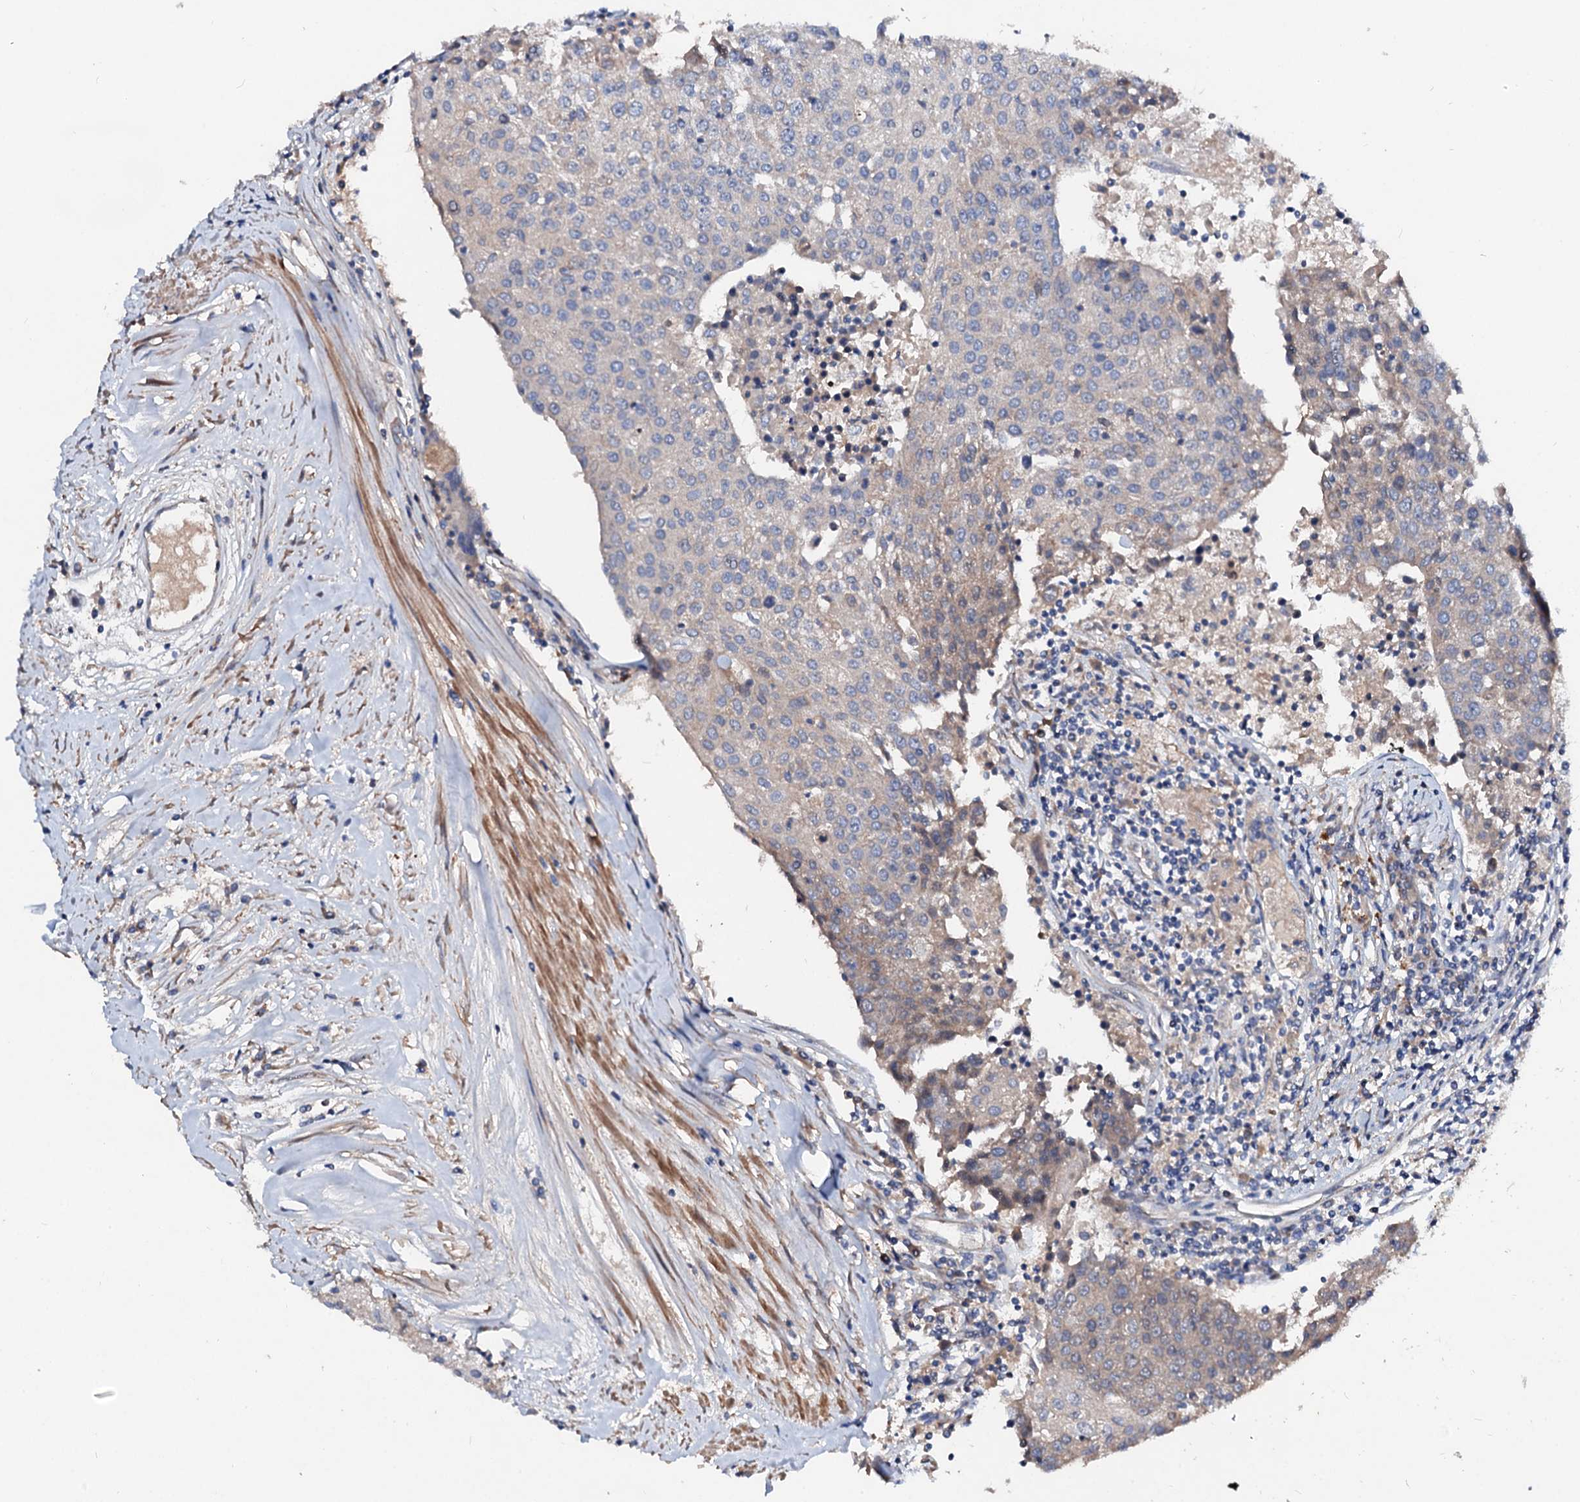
{"staining": {"intensity": "weak", "quantity": "<25%", "location": "cytoplasmic/membranous"}, "tissue": "urothelial cancer", "cell_type": "Tumor cells", "image_type": "cancer", "snomed": [{"axis": "morphology", "description": "Urothelial carcinoma, High grade"}, {"axis": "topography", "description": "Urinary bladder"}], "caption": "This is a micrograph of immunohistochemistry staining of urothelial cancer, which shows no positivity in tumor cells. Nuclei are stained in blue.", "gene": "FIBIN", "patient": {"sex": "female", "age": 85}}